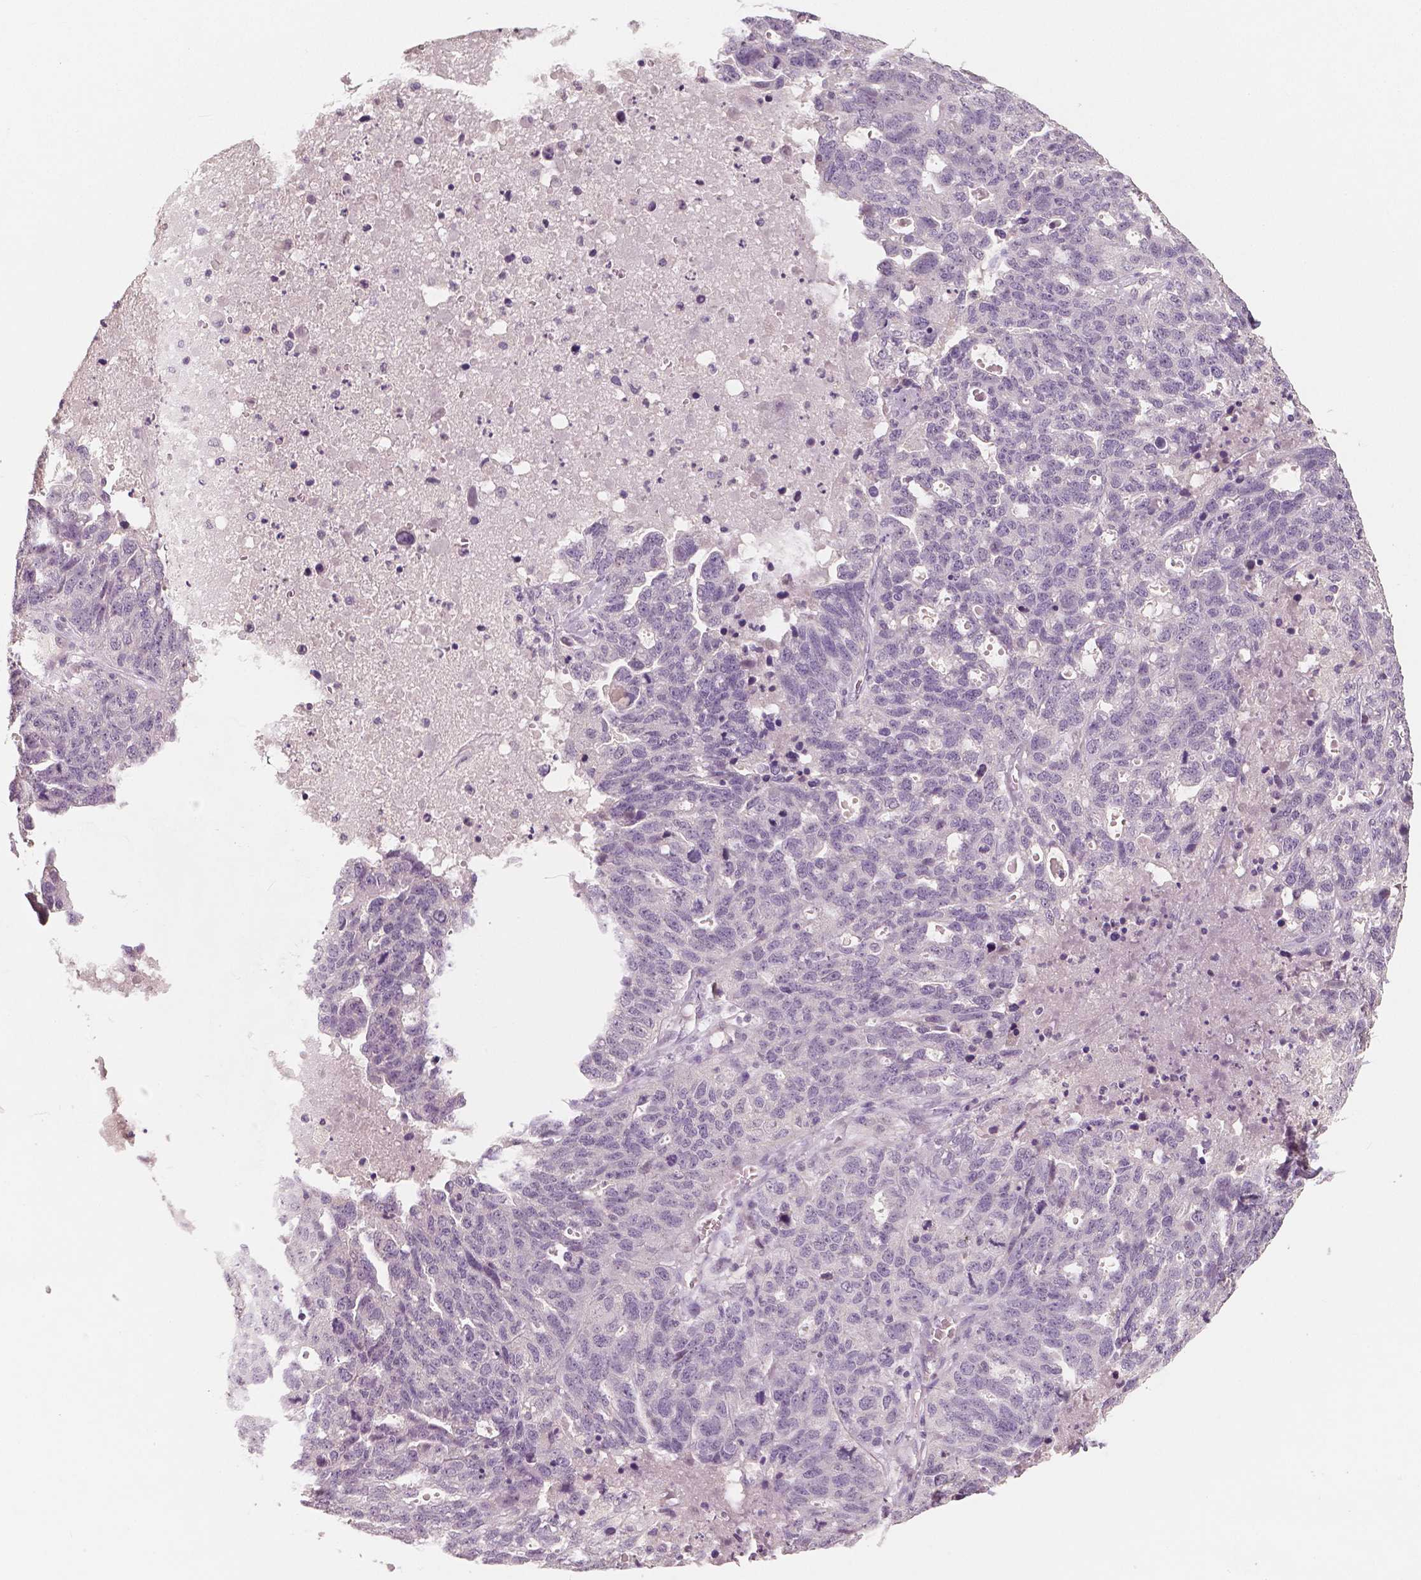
{"staining": {"intensity": "negative", "quantity": "none", "location": "none"}, "tissue": "ovarian cancer", "cell_type": "Tumor cells", "image_type": "cancer", "snomed": [{"axis": "morphology", "description": "Cystadenocarcinoma, serous, NOS"}, {"axis": "topography", "description": "Ovary"}], "caption": "High magnification brightfield microscopy of ovarian cancer (serous cystadenocarcinoma) stained with DAB (3,3'-diaminobenzidine) (brown) and counterstained with hematoxylin (blue): tumor cells show no significant staining.", "gene": "RNASE7", "patient": {"sex": "female", "age": 71}}